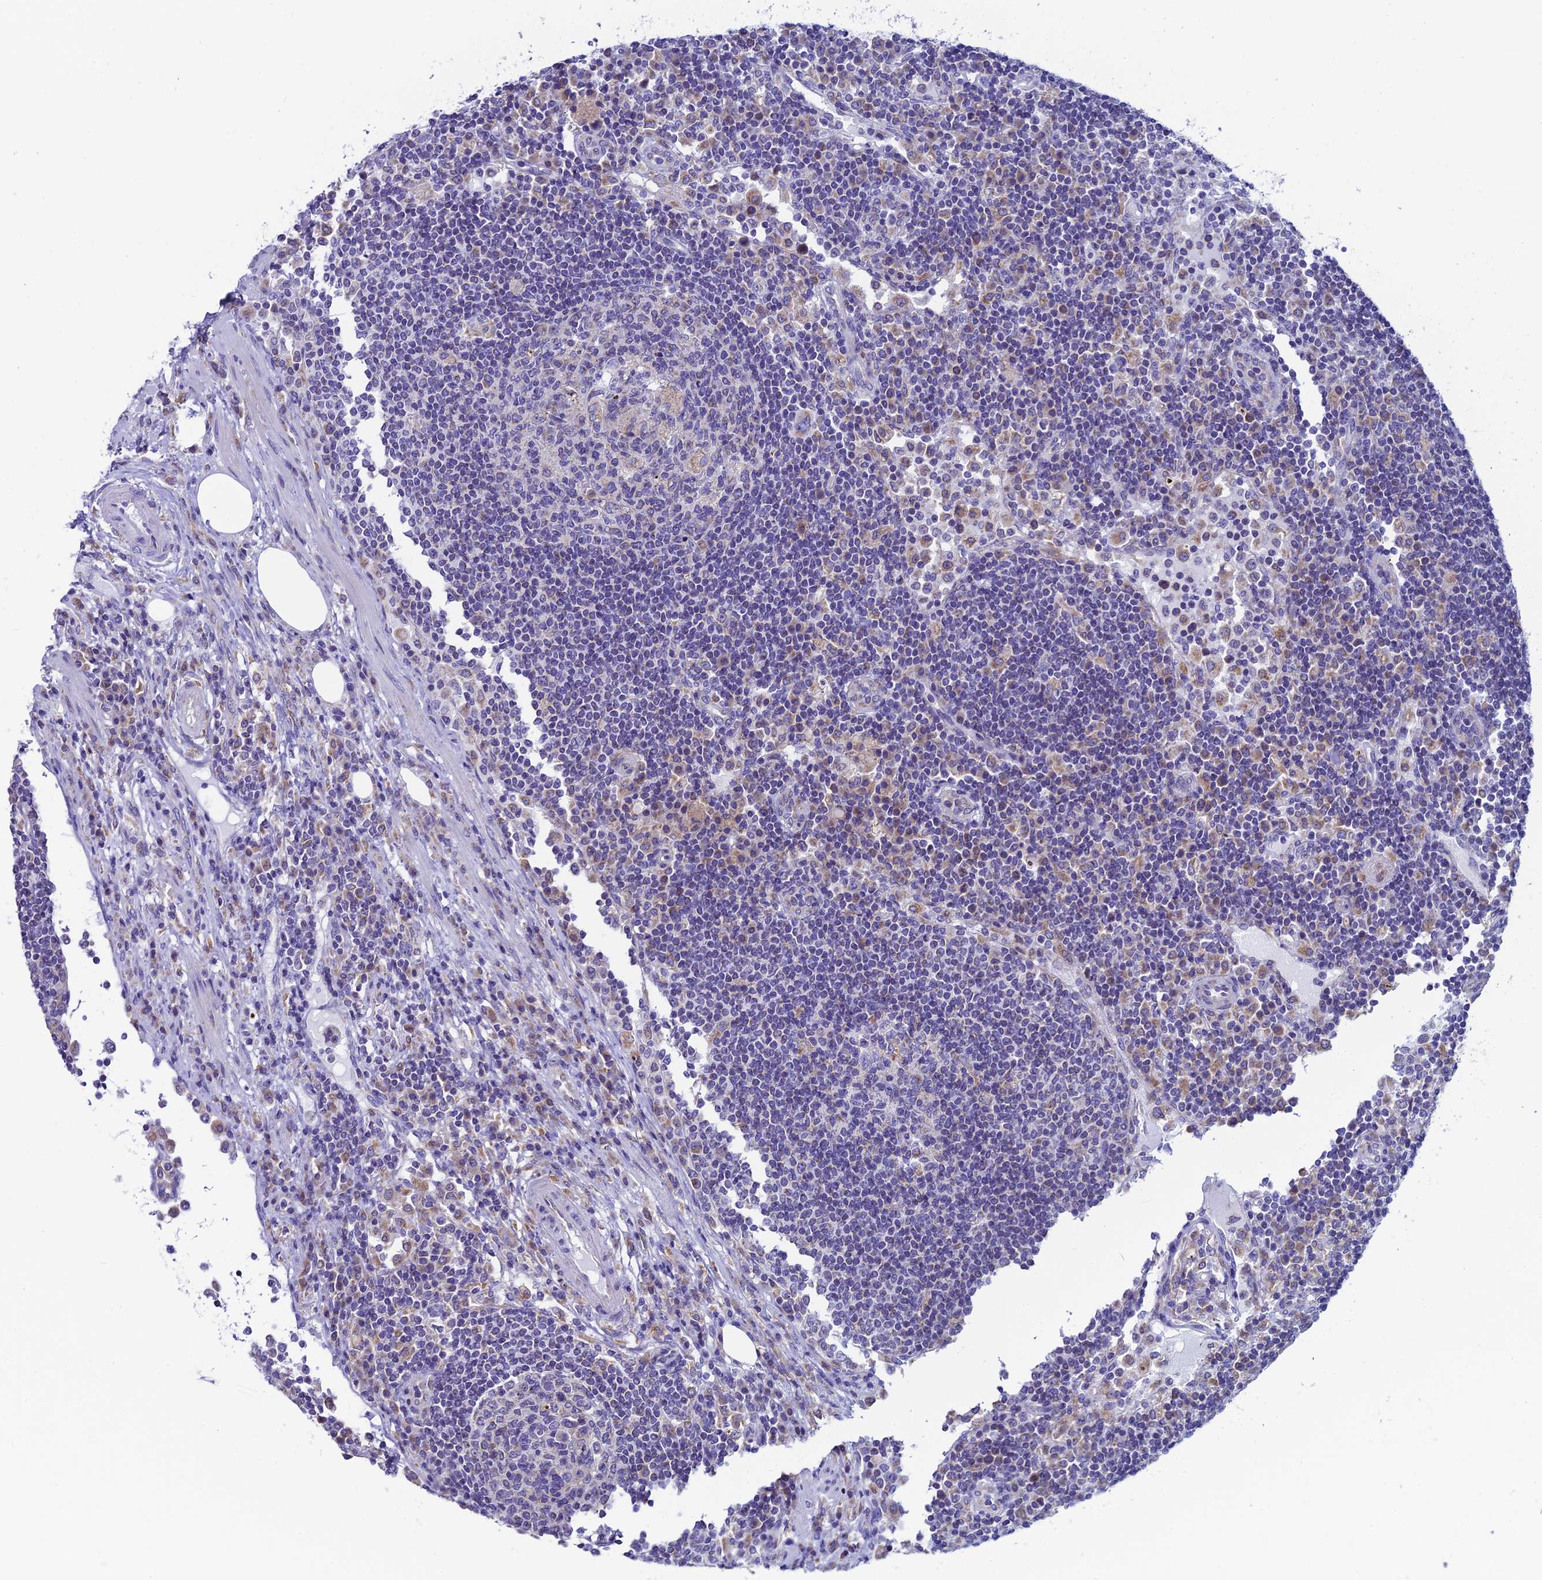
{"staining": {"intensity": "negative", "quantity": "none", "location": "none"}, "tissue": "lymph node", "cell_type": "Germinal center cells", "image_type": "normal", "snomed": [{"axis": "morphology", "description": "Normal tissue, NOS"}, {"axis": "topography", "description": "Lymph node"}], "caption": "Immunohistochemistry (IHC) image of benign human lymph node stained for a protein (brown), which displays no positivity in germinal center cells.", "gene": "REEP4", "patient": {"sex": "female", "age": 53}}